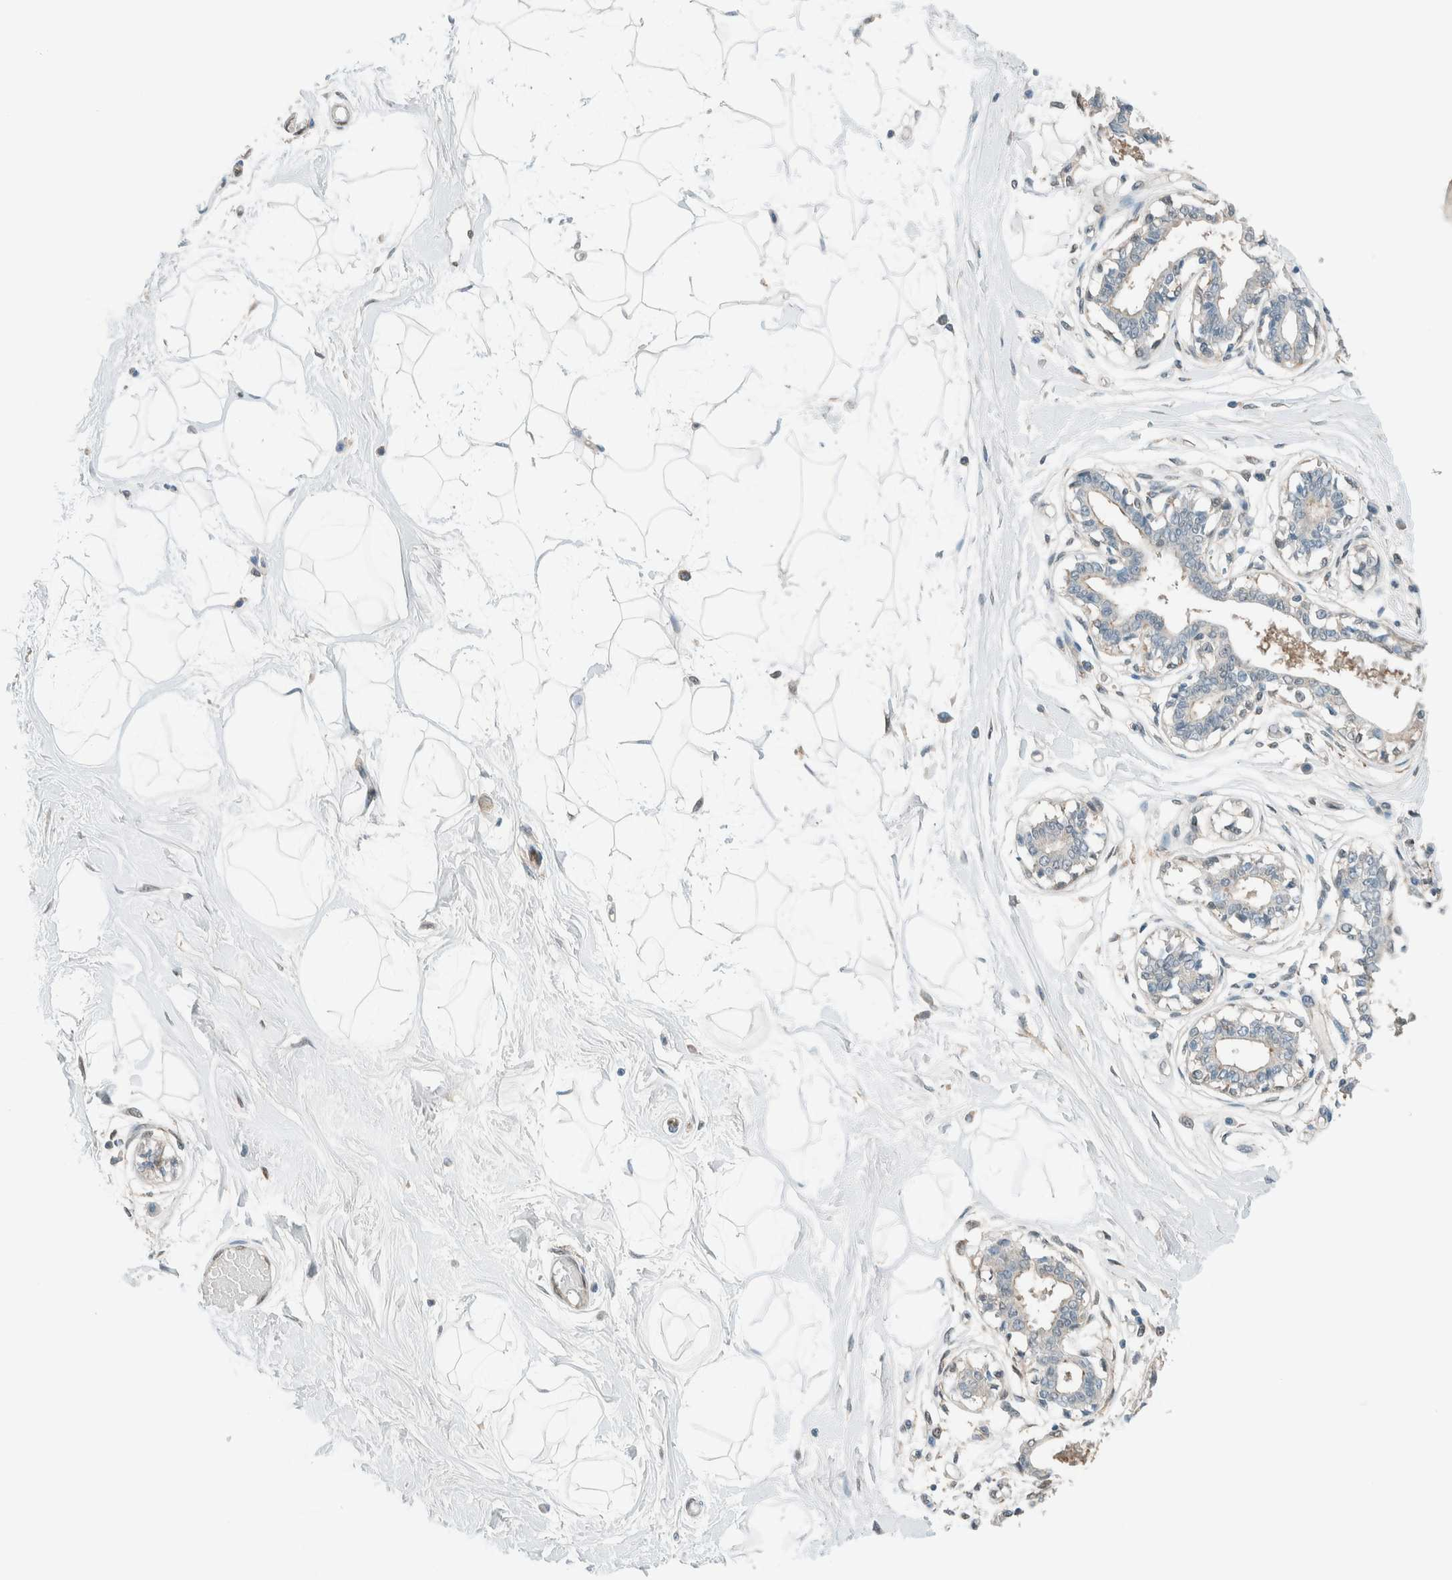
{"staining": {"intensity": "negative", "quantity": "none", "location": "none"}, "tissue": "breast", "cell_type": "Adipocytes", "image_type": "normal", "snomed": [{"axis": "morphology", "description": "Normal tissue, NOS"}, {"axis": "topography", "description": "Breast"}], "caption": "Histopathology image shows no protein positivity in adipocytes of benign breast. Nuclei are stained in blue.", "gene": "NXN", "patient": {"sex": "female", "age": 45}}